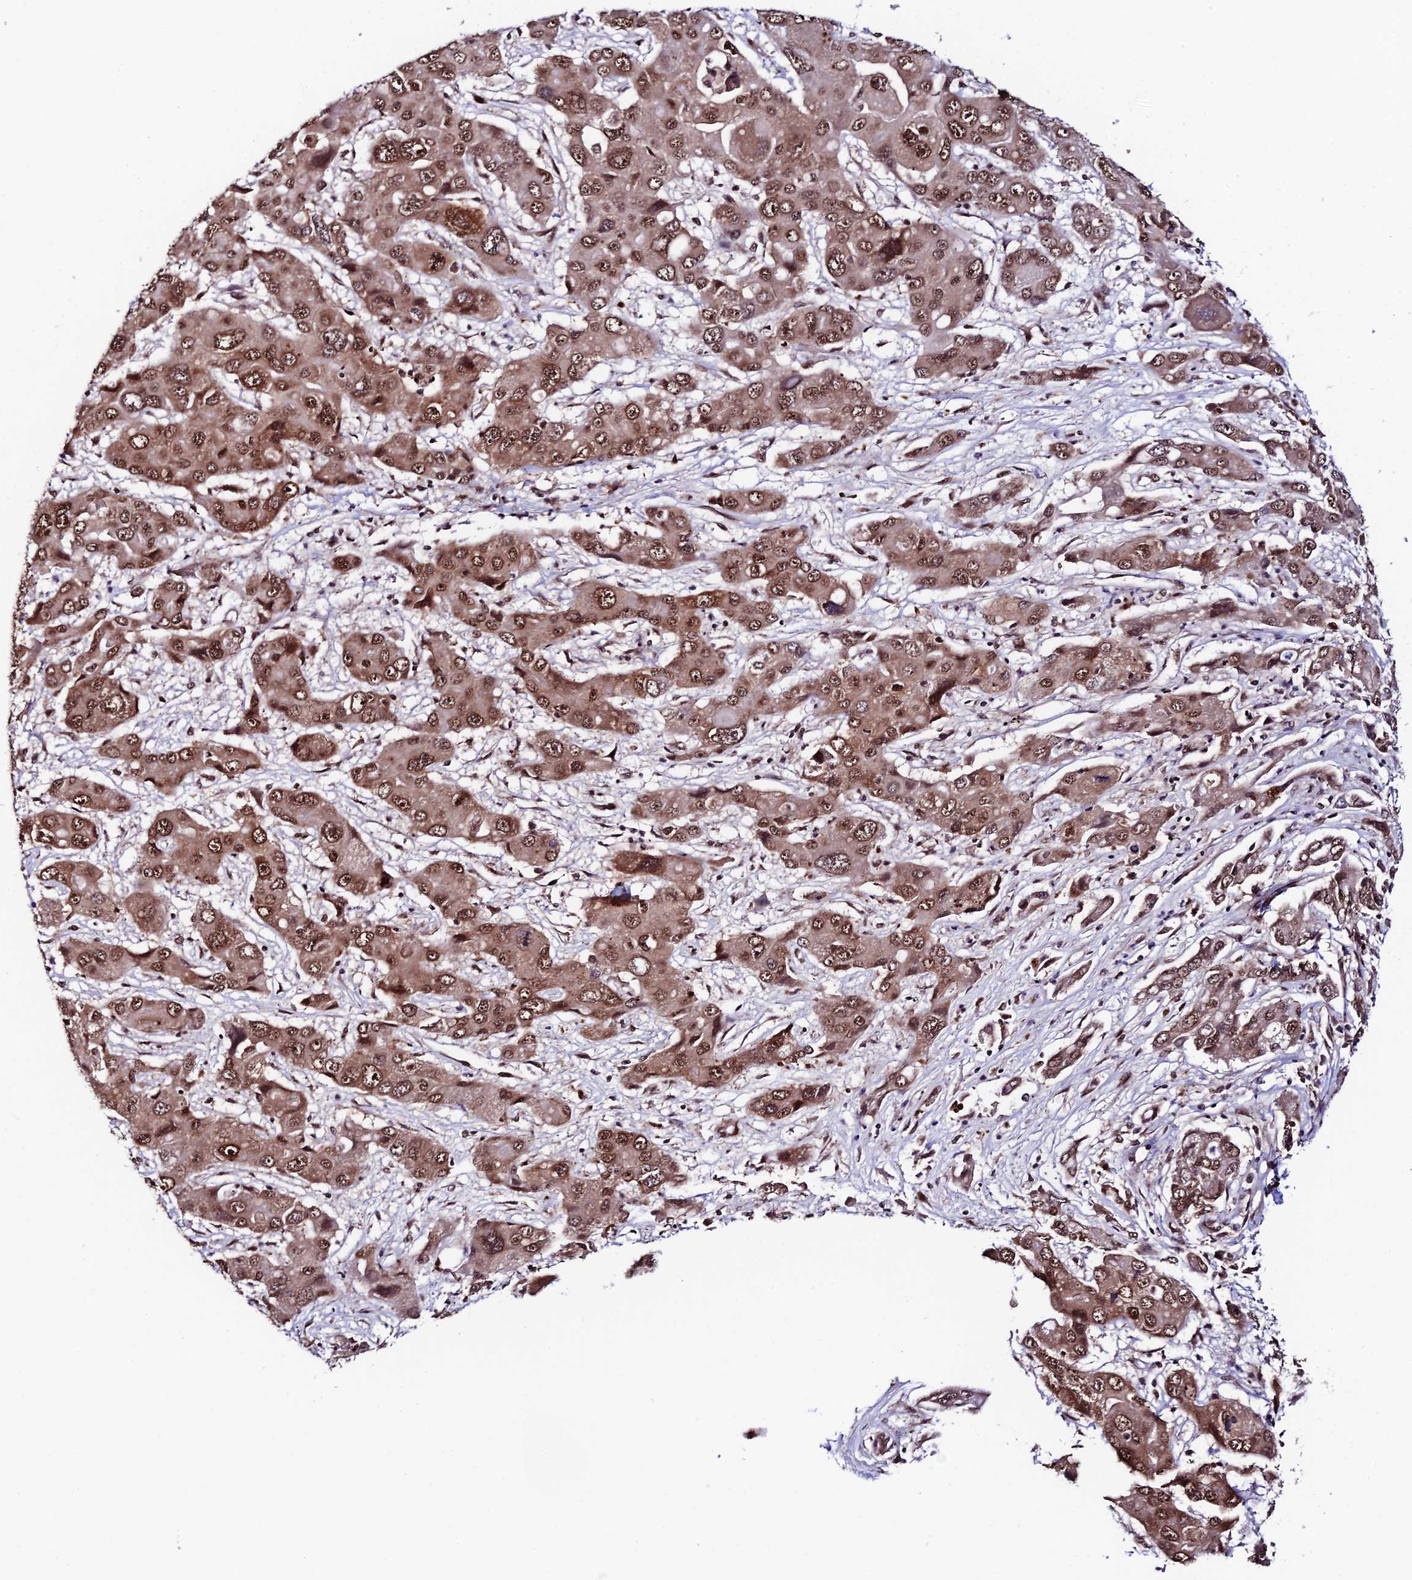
{"staining": {"intensity": "strong", "quantity": ">75%", "location": "nuclear"}, "tissue": "liver cancer", "cell_type": "Tumor cells", "image_type": "cancer", "snomed": [{"axis": "morphology", "description": "Cholangiocarcinoma"}, {"axis": "topography", "description": "Liver"}], "caption": "High-power microscopy captured an IHC histopathology image of liver cancer (cholangiocarcinoma), revealing strong nuclear expression in about >75% of tumor cells. (Stains: DAB in brown, nuclei in blue, Microscopy: brightfield microscopy at high magnification).", "gene": "RBM42", "patient": {"sex": "male", "age": 67}}